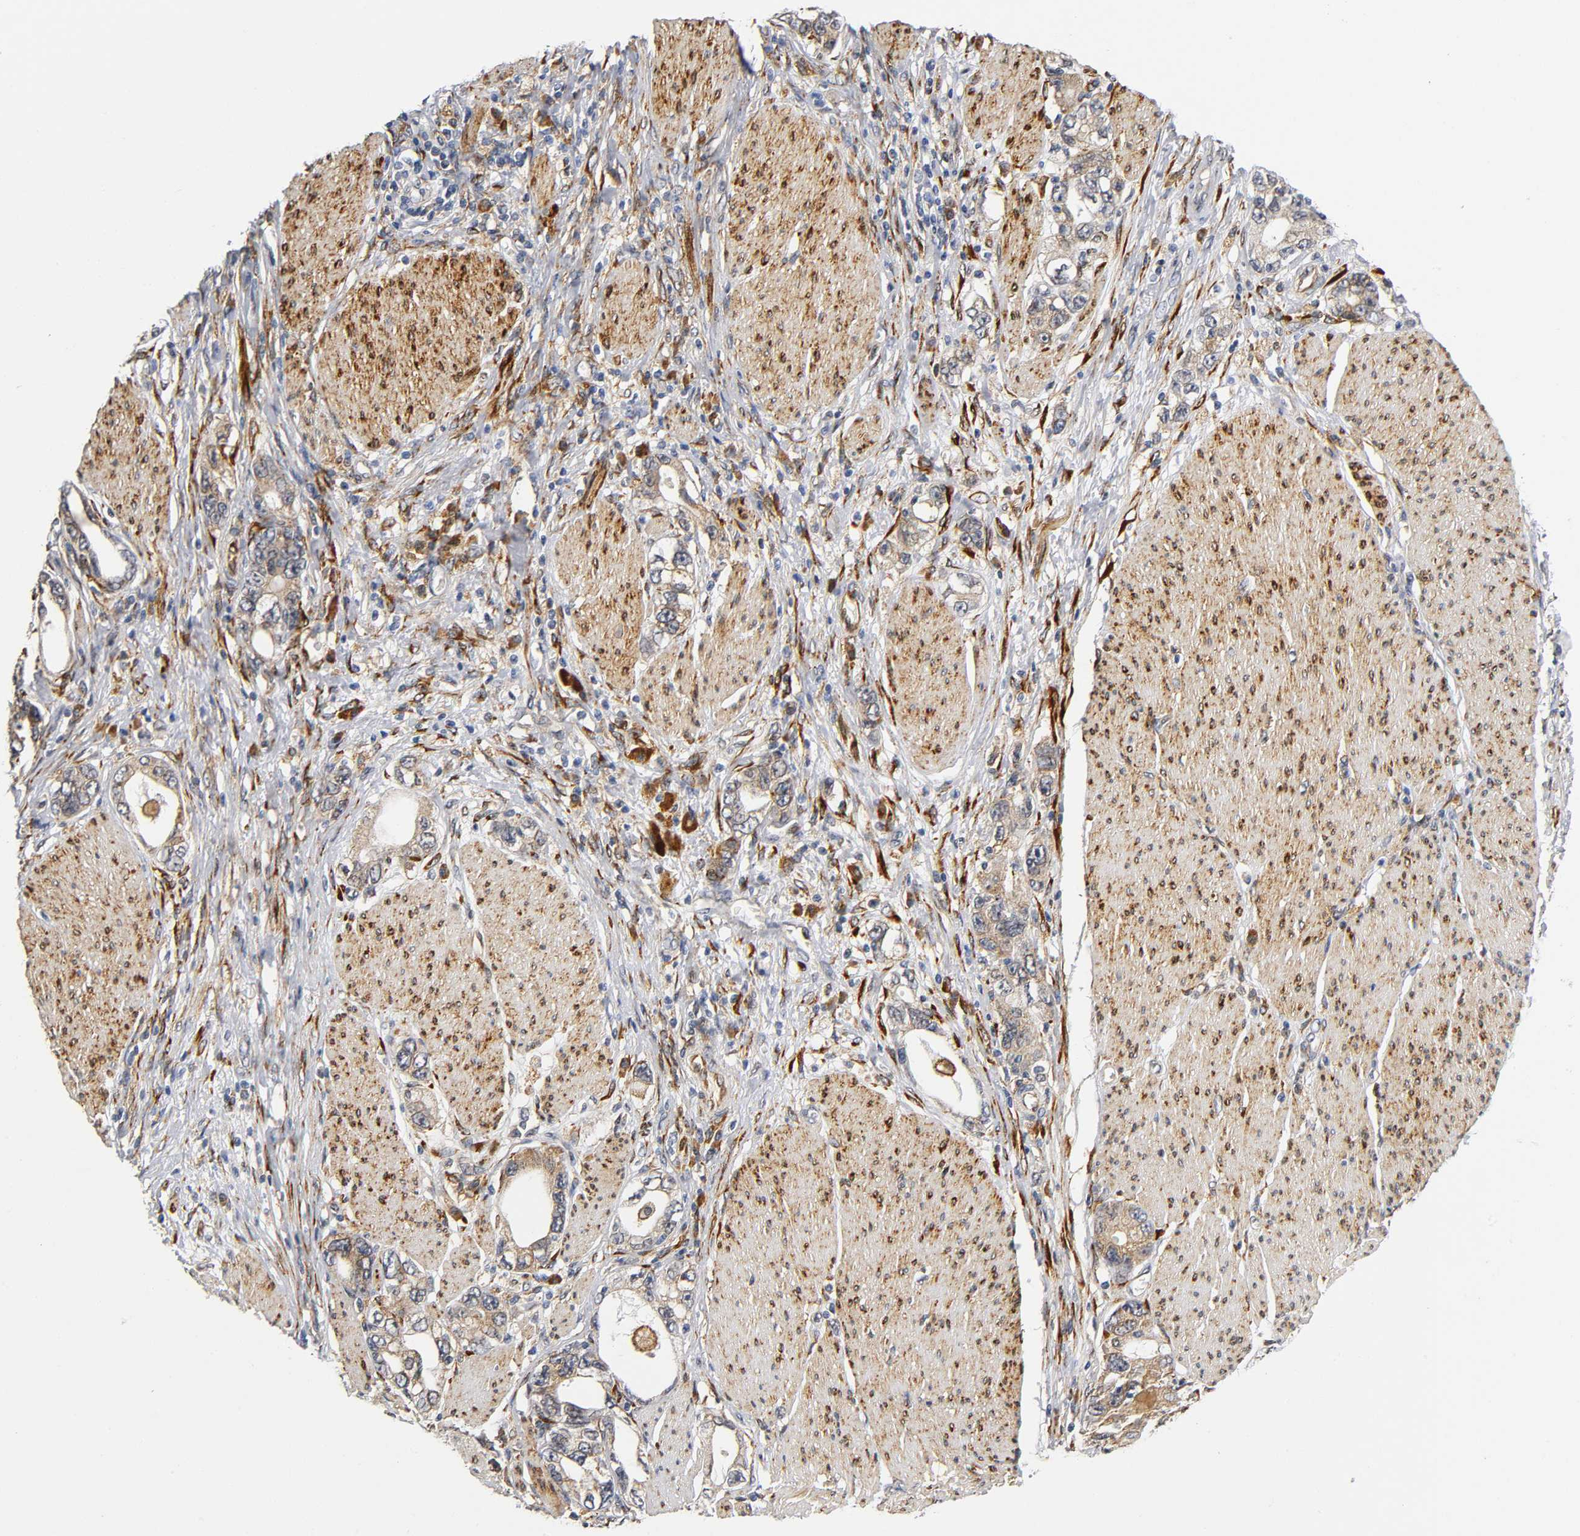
{"staining": {"intensity": "moderate", "quantity": ">75%", "location": "cytoplasmic/membranous"}, "tissue": "stomach cancer", "cell_type": "Tumor cells", "image_type": "cancer", "snomed": [{"axis": "morphology", "description": "Adenocarcinoma, NOS"}, {"axis": "topography", "description": "Stomach, lower"}], "caption": "A brown stain highlights moderate cytoplasmic/membranous positivity of a protein in human adenocarcinoma (stomach) tumor cells.", "gene": "SOS2", "patient": {"sex": "female", "age": 93}}